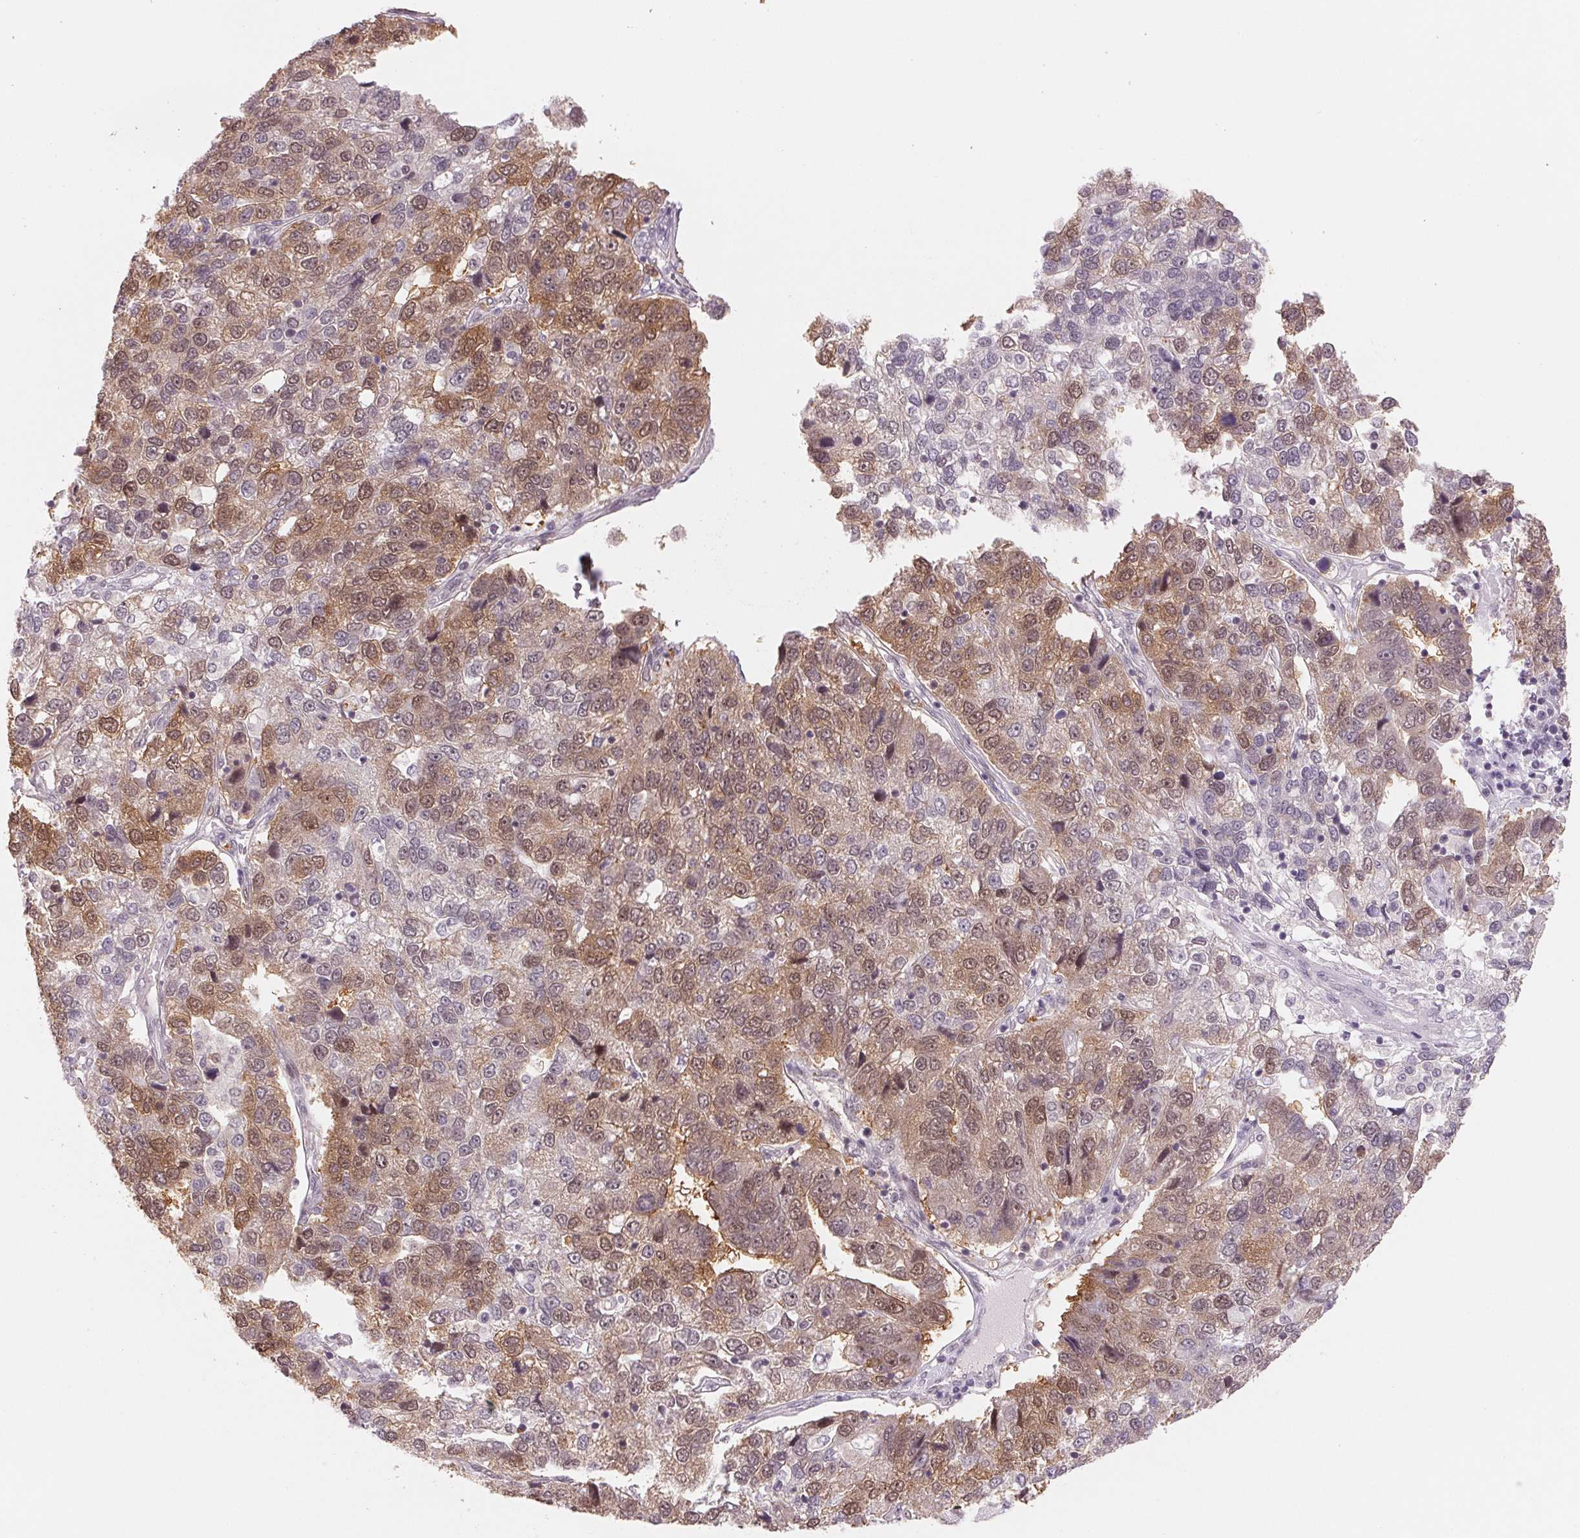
{"staining": {"intensity": "moderate", "quantity": ">75%", "location": "cytoplasmic/membranous,nuclear"}, "tissue": "pancreatic cancer", "cell_type": "Tumor cells", "image_type": "cancer", "snomed": [{"axis": "morphology", "description": "Adenocarcinoma, NOS"}, {"axis": "topography", "description": "Pancreas"}], "caption": "Immunohistochemical staining of pancreatic cancer (adenocarcinoma) shows medium levels of moderate cytoplasmic/membranous and nuclear protein expression in about >75% of tumor cells.", "gene": "DNAJB6", "patient": {"sex": "female", "age": 61}}